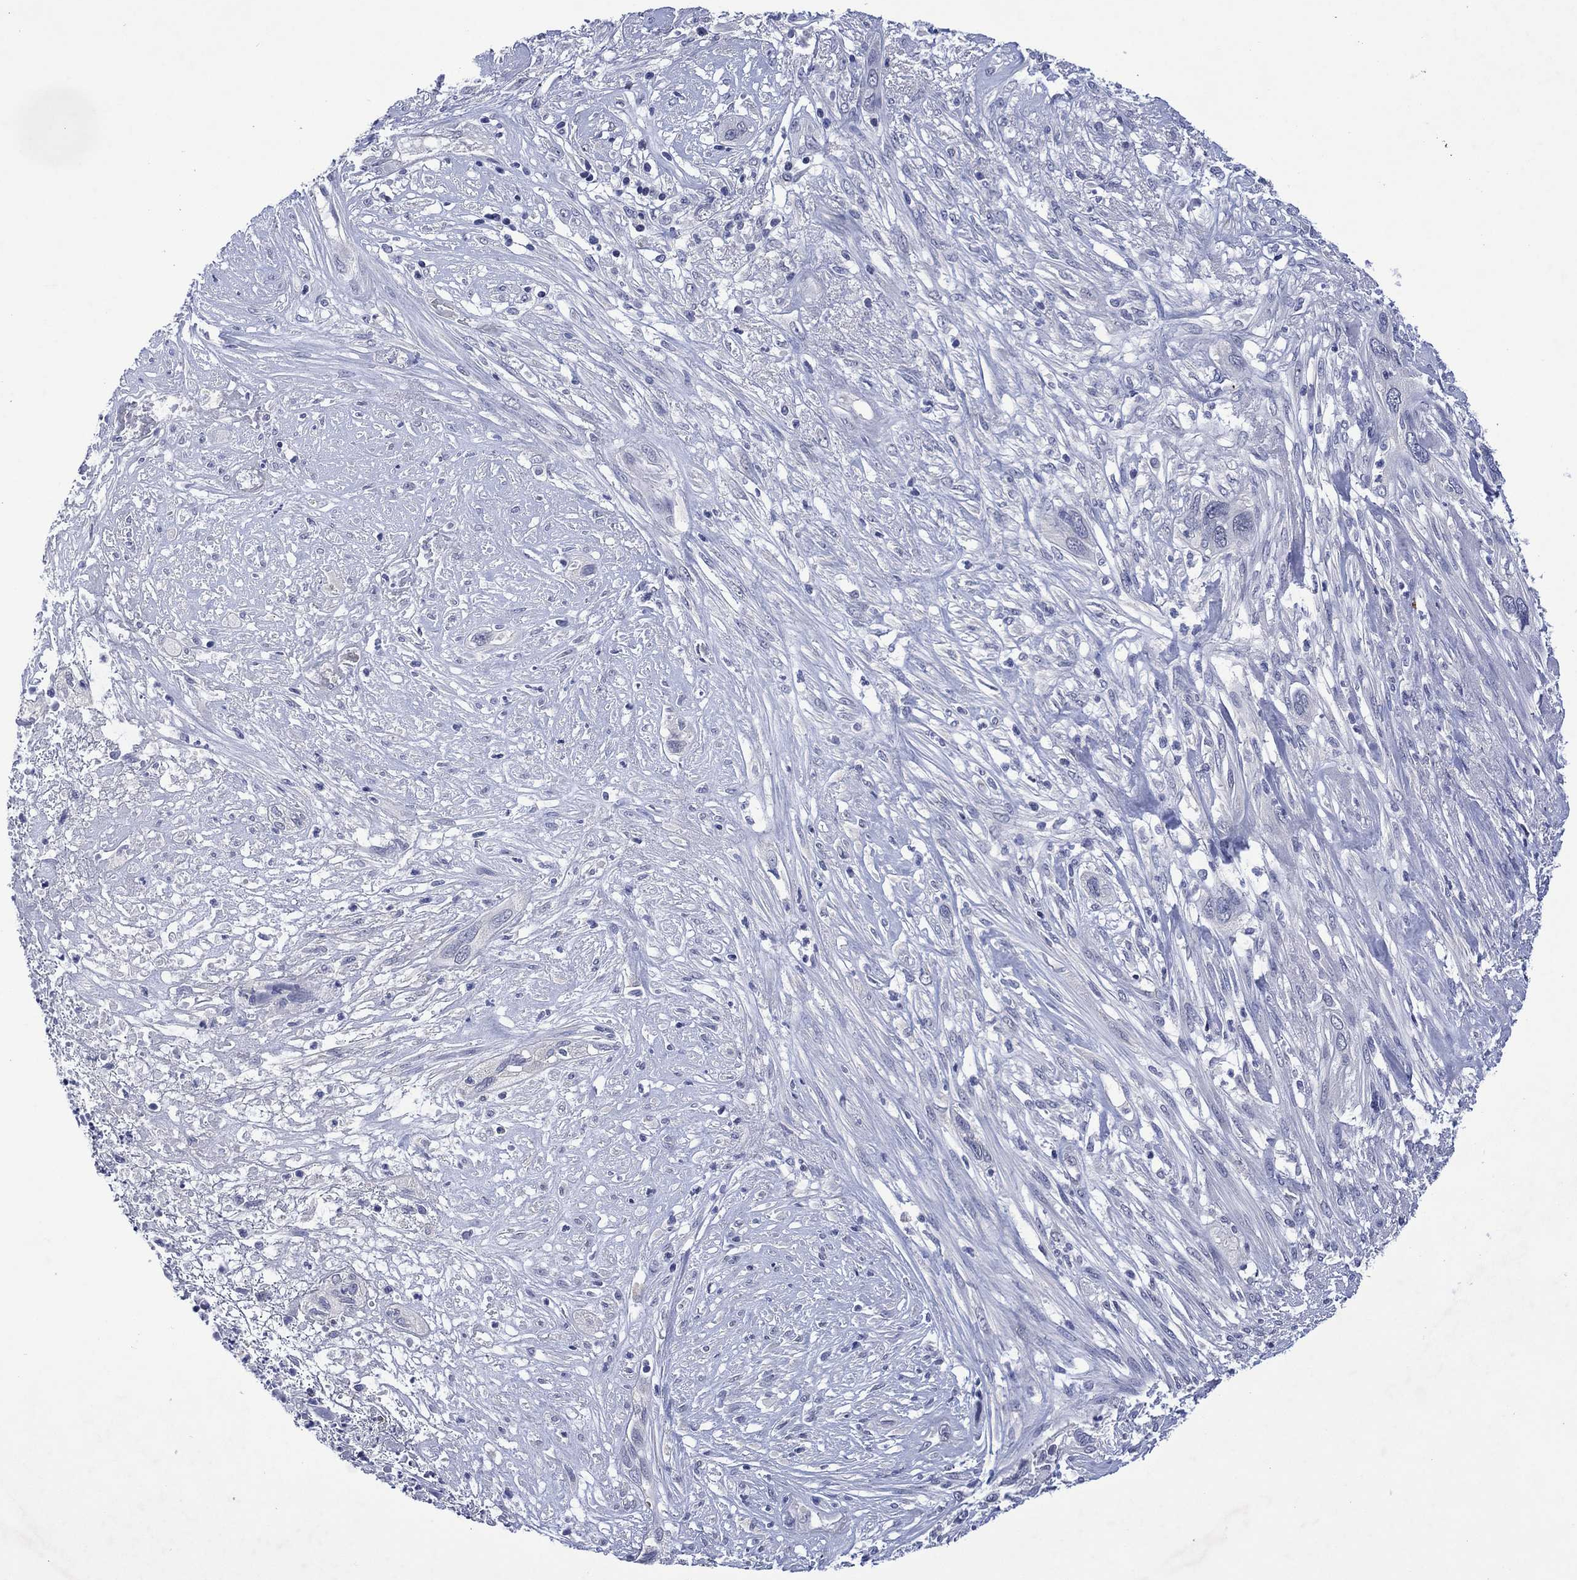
{"staining": {"intensity": "negative", "quantity": "none", "location": "none"}, "tissue": "cervical cancer", "cell_type": "Tumor cells", "image_type": "cancer", "snomed": [{"axis": "morphology", "description": "Squamous cell carcinoma, NOS"}, {"axis": "topography", "description": "Cervix"}], "caption": "Immunohistochemistry (IHC) photomicrograph of neoplastic tissue: cervical squamous cell carcinoma stained with DAB displays no significant protein staining in tumor cells.", "gene": "USP26", "patient": {"sex": "female", "age": 57}}